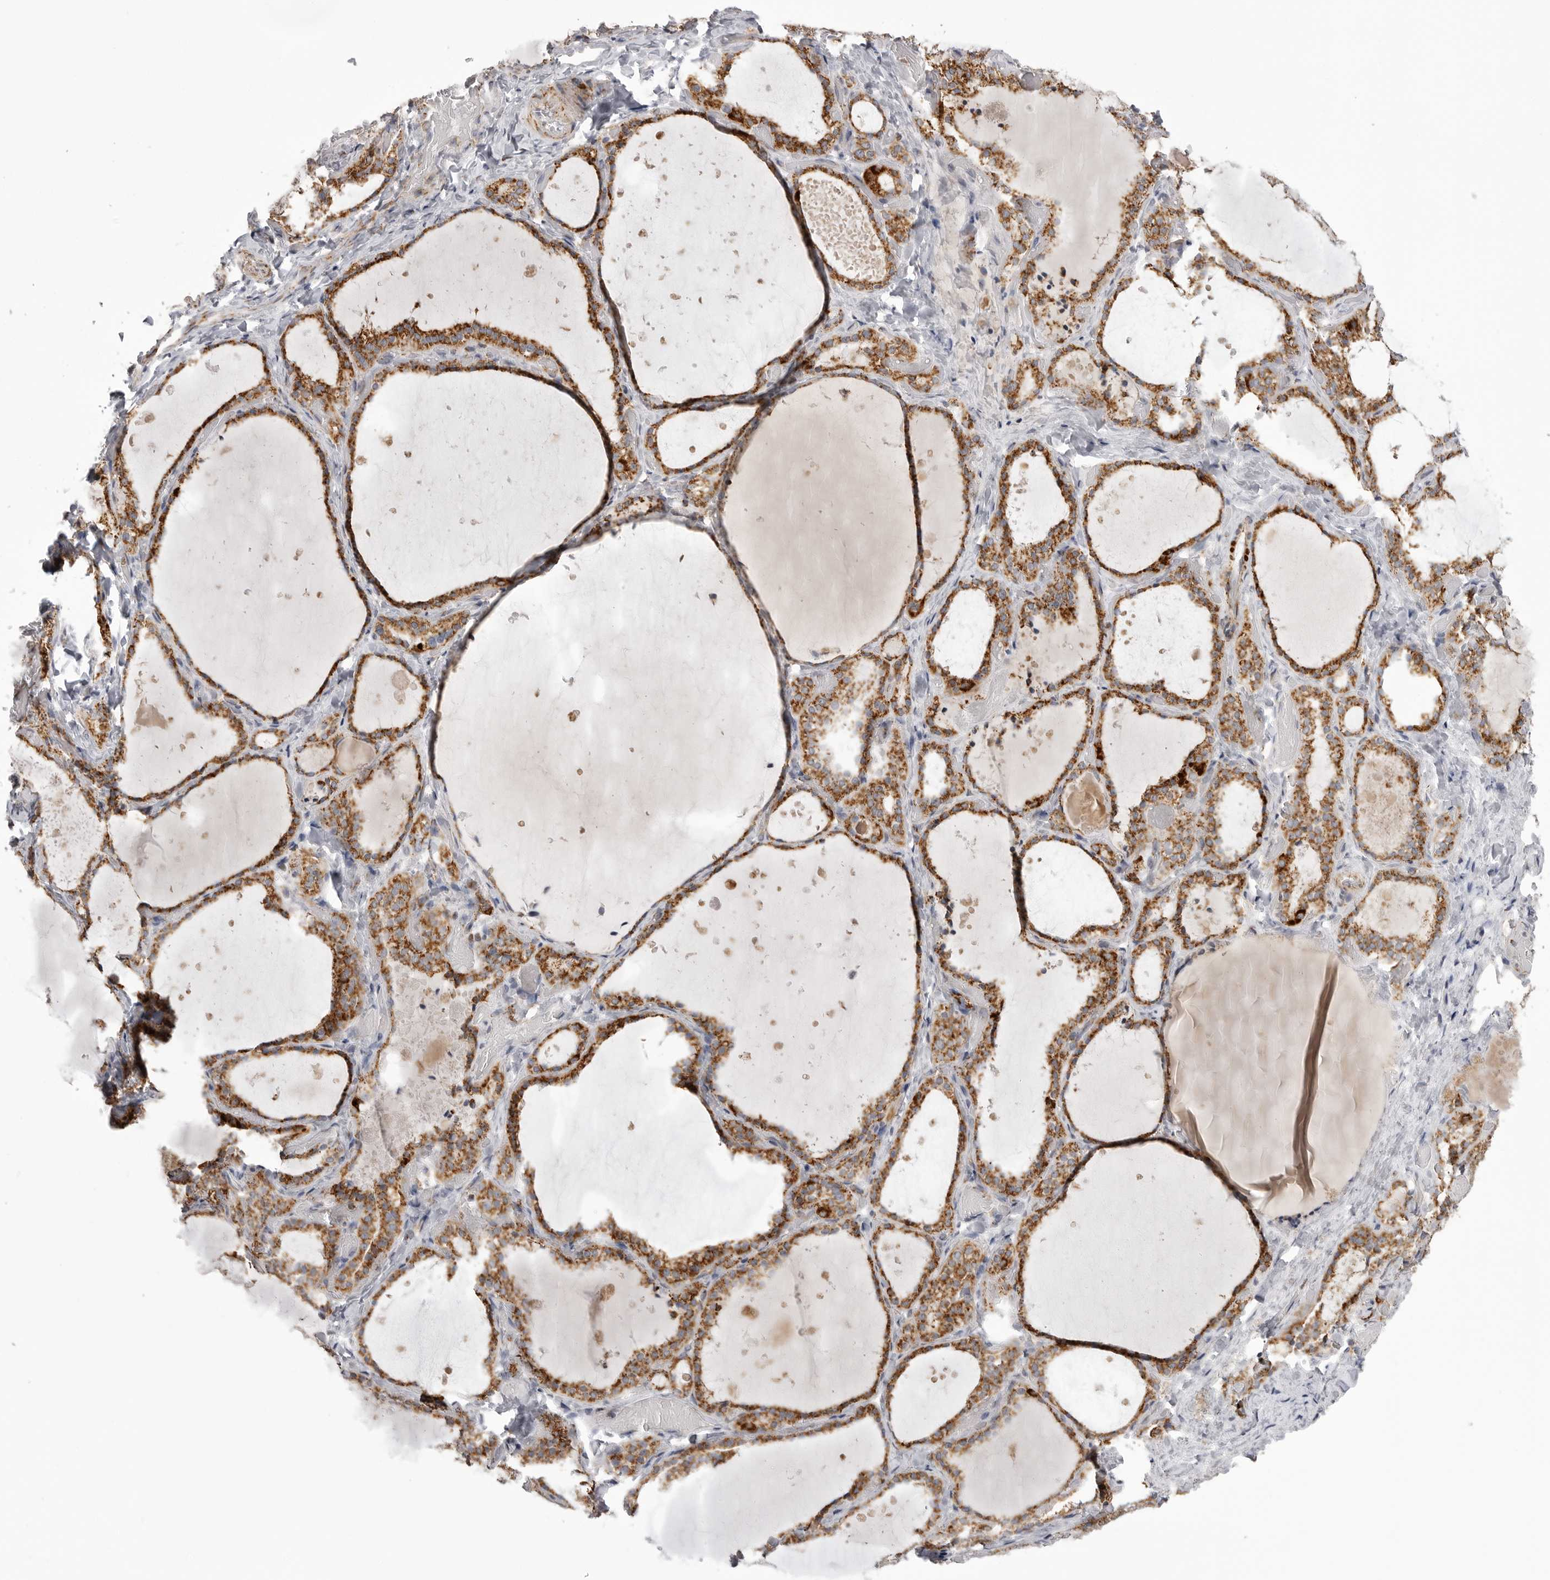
{"staining": {"intensity": "moderate", "quantity": ">75%", "location": "cytoplasmic/membranous"}, "tissue": "thyroid gland", "cell_type": "Glandular cells", "image_type": "normal", "snomed": [{"axis": "morphology", "description": "Normal tissue, NOS"}, {"axis": "topography", "description": "Thyroid gland"}], "caption": "Immunohistochemistry (IHC) (DAB (3,3'-diaminobenzidine)) staining of unremarkable human thyroid gland exhibits moderate cytoplasmic/membranous protein positivity in approximately >75% of glandular cells. Nuclei are stained in blue.", "gene": "TUFM", "patient": {"sex": "female", "age": 44}}